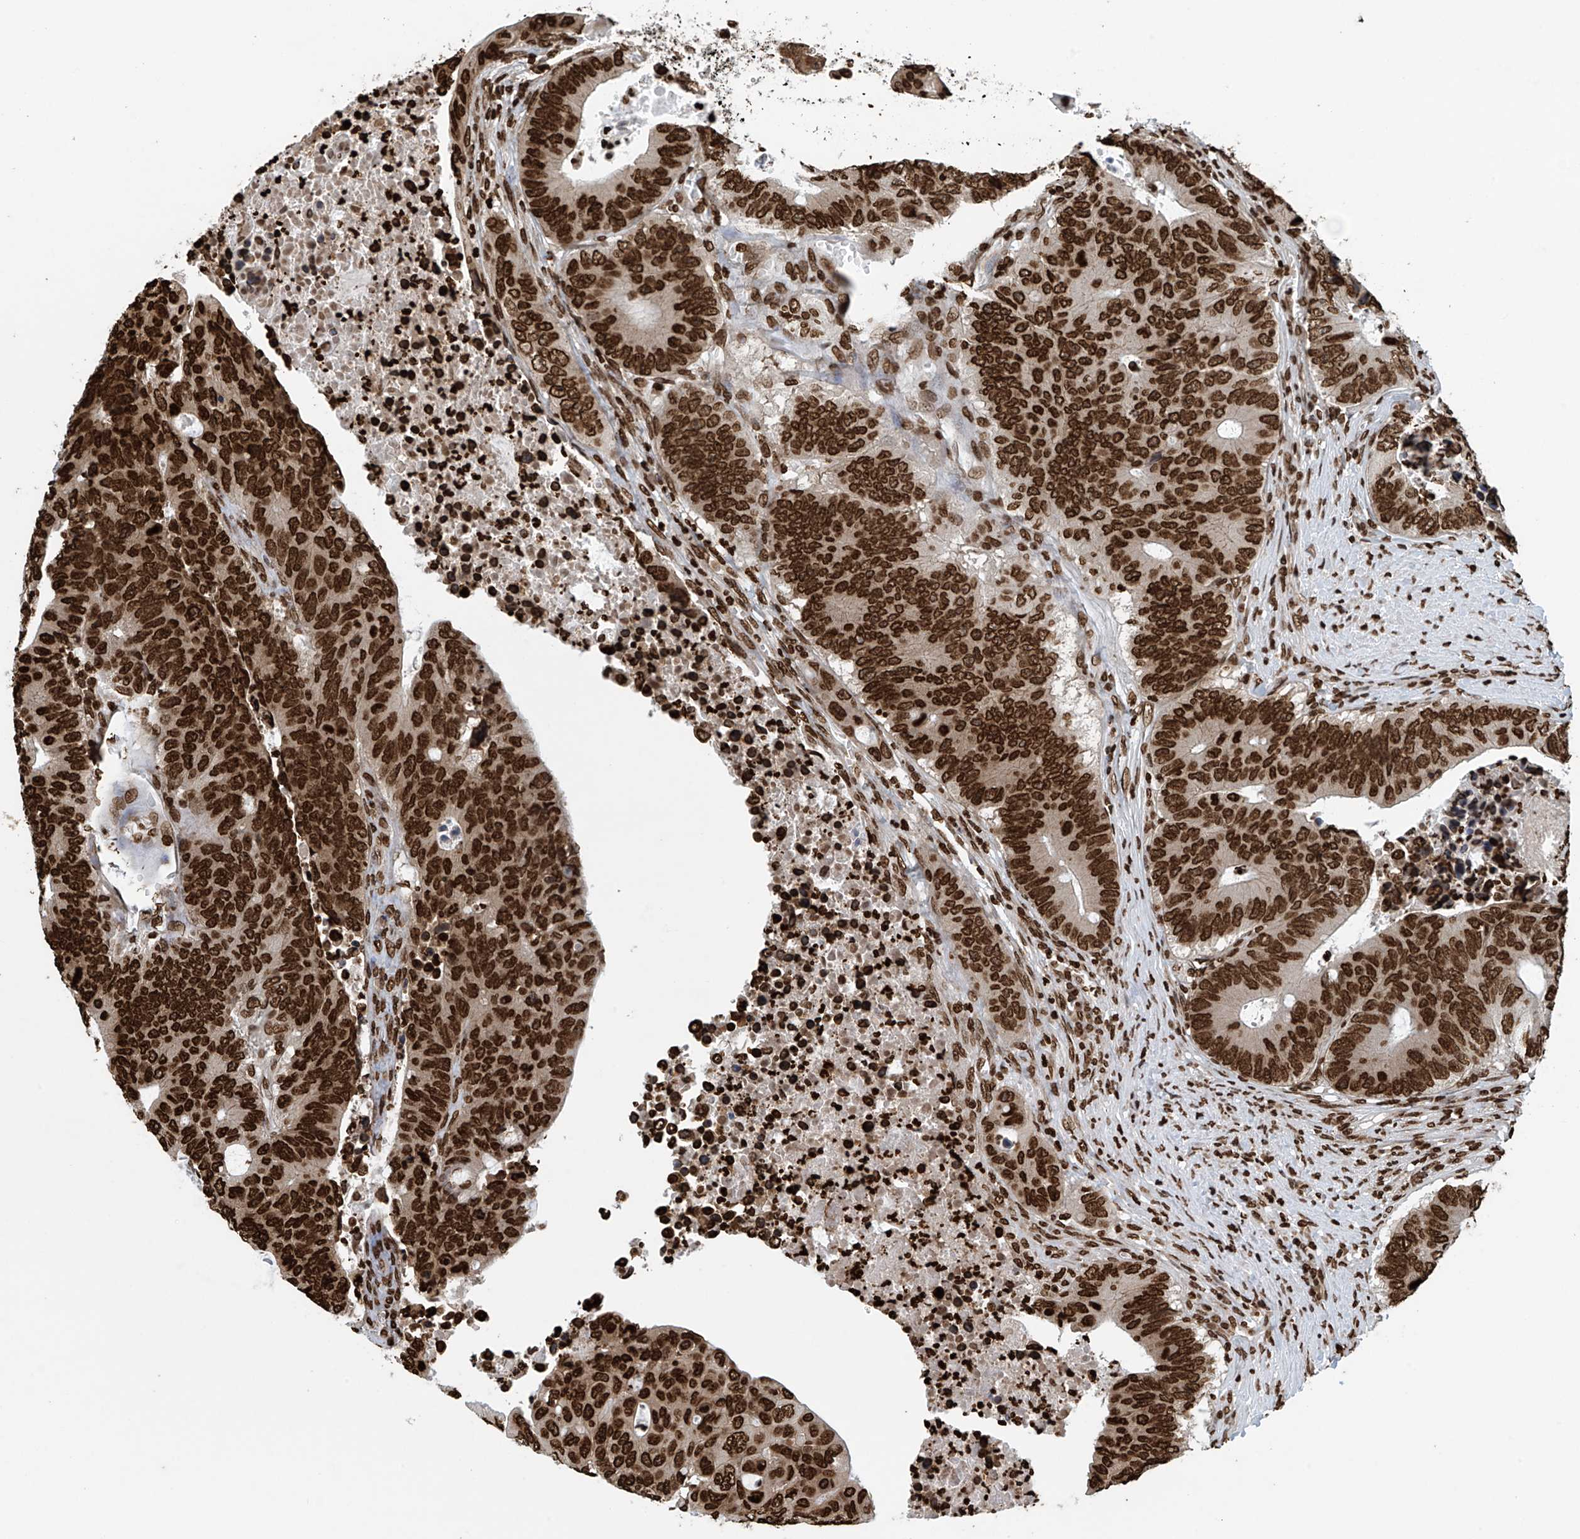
{"staining": {"intensity": "strong", "quantity": ">75%", "location": "nuclear"}, "tissue": "colorectal cancer", "cell_type": "Tumor cells", "image_type": "cancer", "snomed": [{"axis": "morphology", "description": "Adenocarcinoma, NOS"}, {"axis": "topography", "description": "Colon"}], "caption": "Immunohistochemical staining of human colorectal adenocarcinoma displays high levels of strong nuclear protein staining in approximately >75% of tumor cells.", "gene": "DPPA2", "patient": {"sex": "male", "age": 87}}